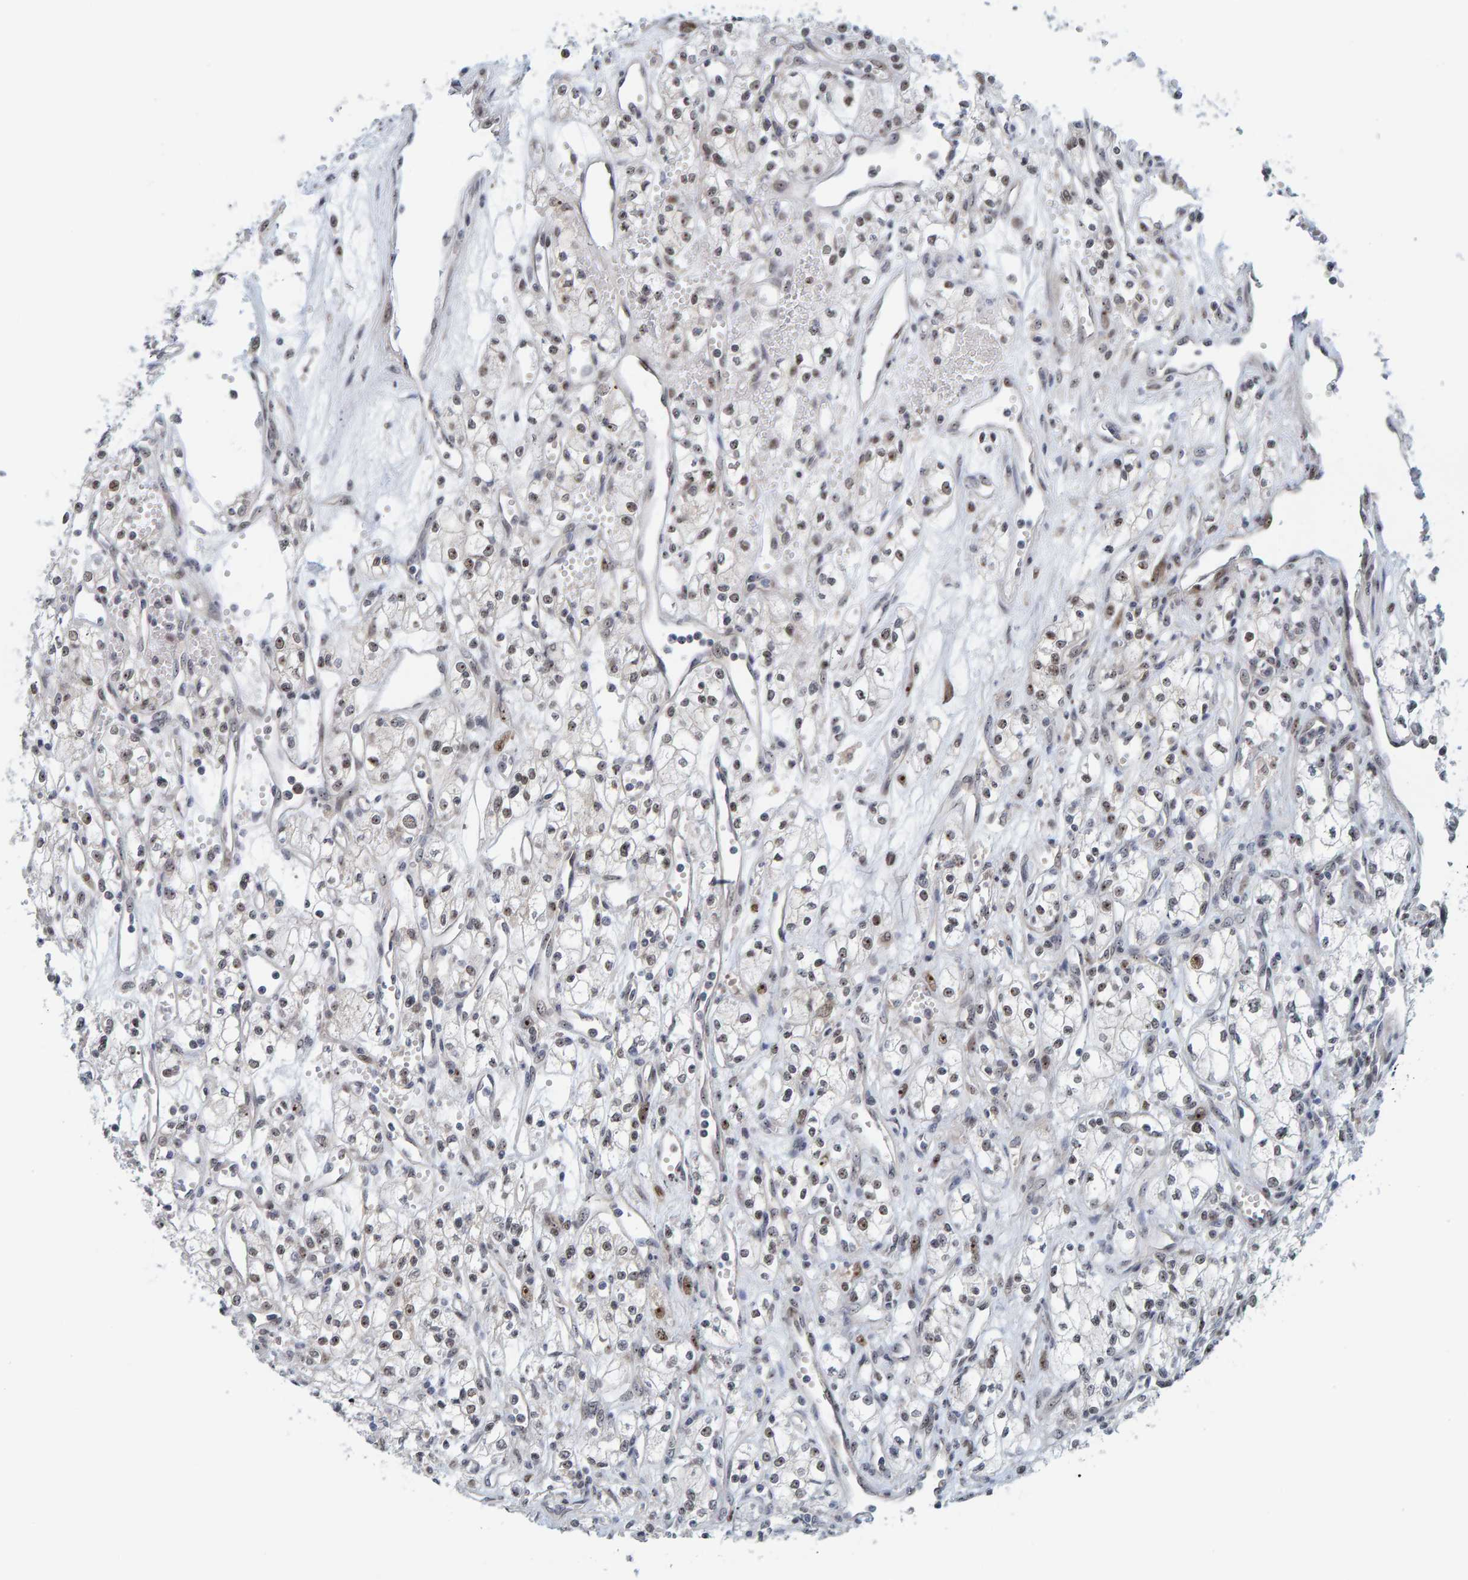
{"staining": {"intensity": "weak", "quantity": "25%-75%", "location": "nuclear"}, "tissue": "renal cancer", "cell_type": "Tumor cells", "image_type": "cancer", "snomed": [{"axis": "morphology", "description": "Adenocarcinoma, NOS"}, {"axis": "topography", "description": "Kidney"}], "caption": "A brown stain labels weak nuclear staining of a protein in adenocarcinoma (renal) tumor cells.", "gene": "POLR1E", "patient": {"sex": "male", "age": 59}}